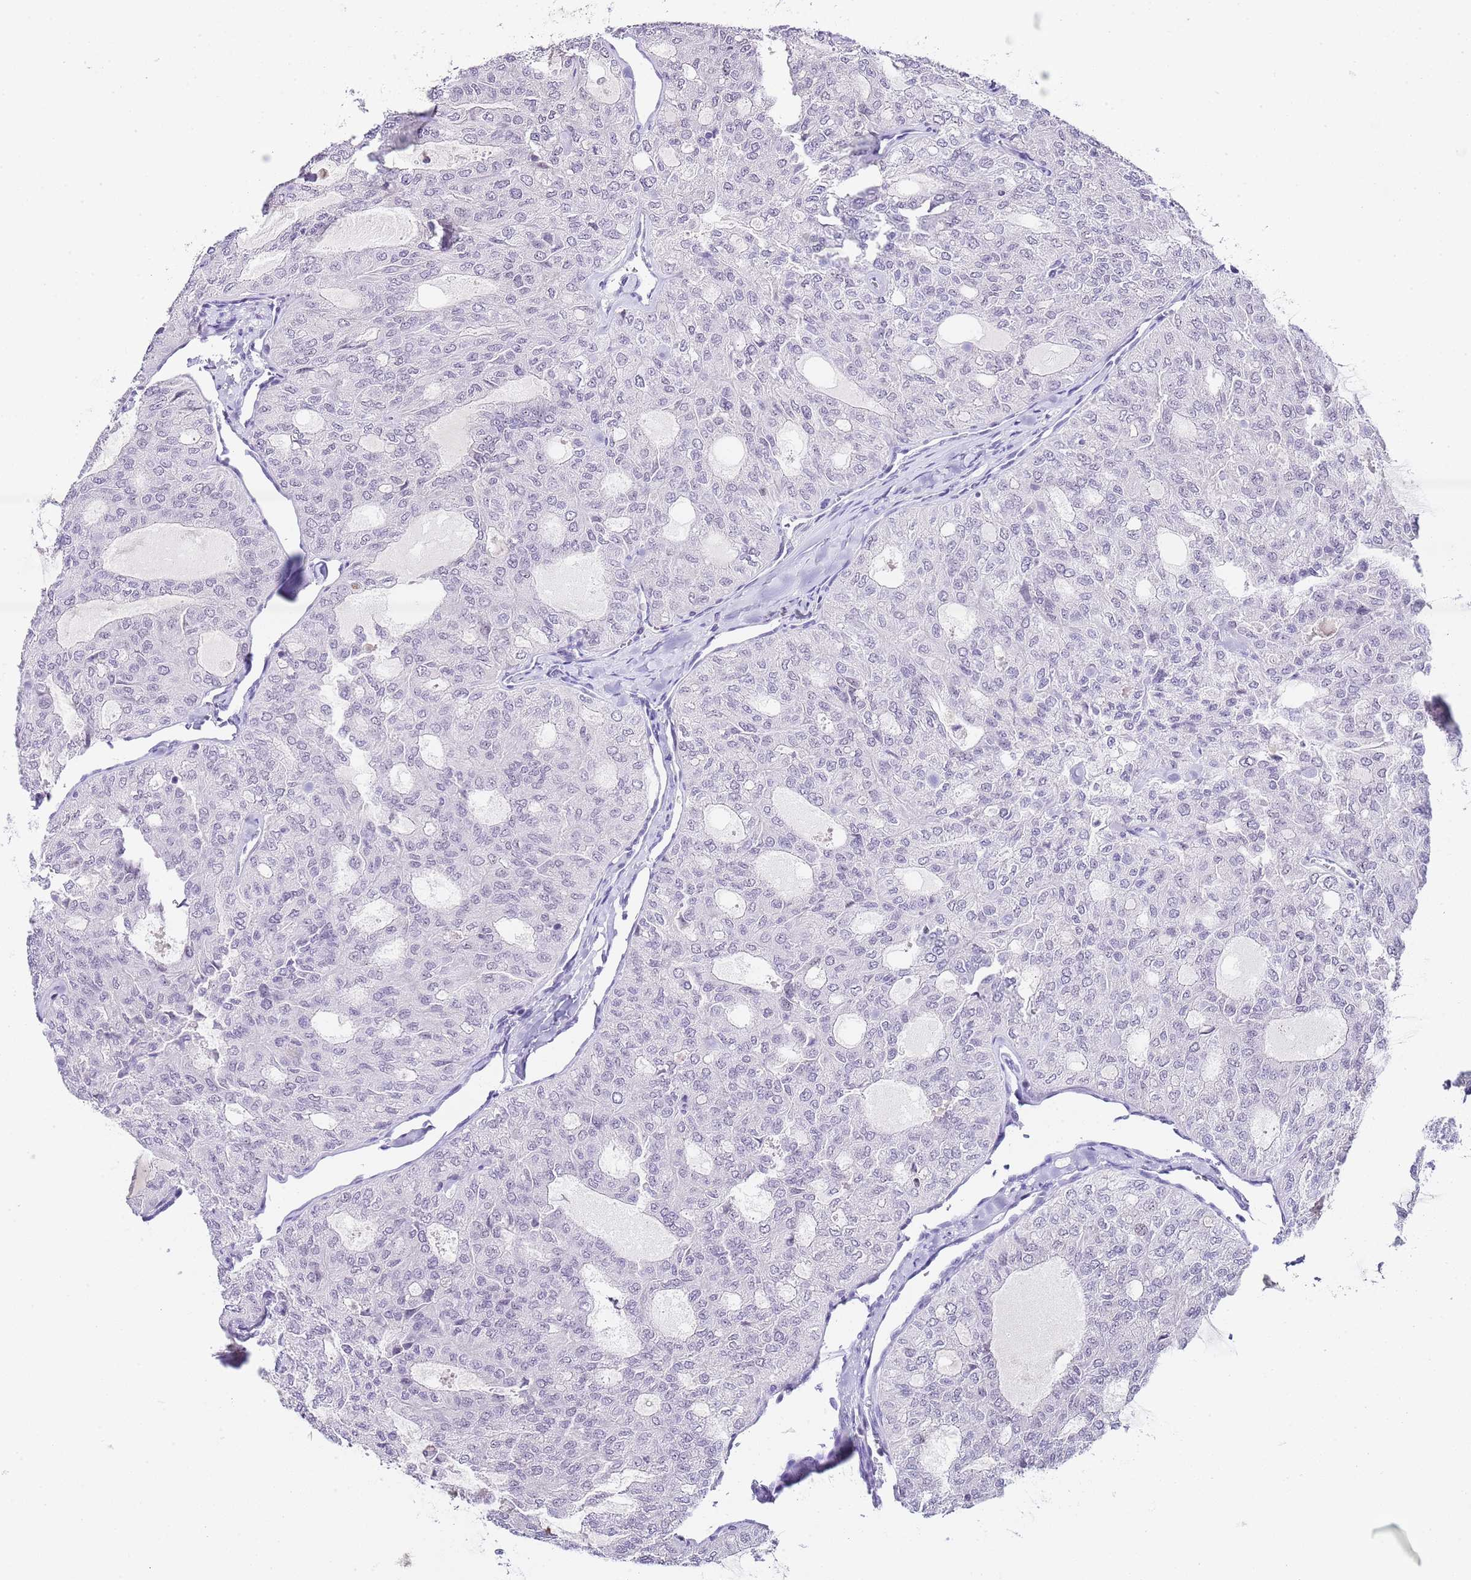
{"staining": {"intensity": "negative", "quantity": "none", "location": "none"}, "tissue": "thyroid cancer", "cell_type": "Tumor cells", "image_type": "cancer", "snomed": [{"axis": "morphology", "description": "Follicular adenoma carcinoma, NOS"}, {"axis": "topography", "description": "Thyroid gland"}], "caption": "IHC micrograph of neoplastic tissue: human thyroid cancer (follicular adenoma carcinoma) stained with DAB (3,3'-diaminobenzidine) displays no significant protein expression in tumor cells.", "gene": "NOP56", "patient": {"sex": "male", "age": 75}}